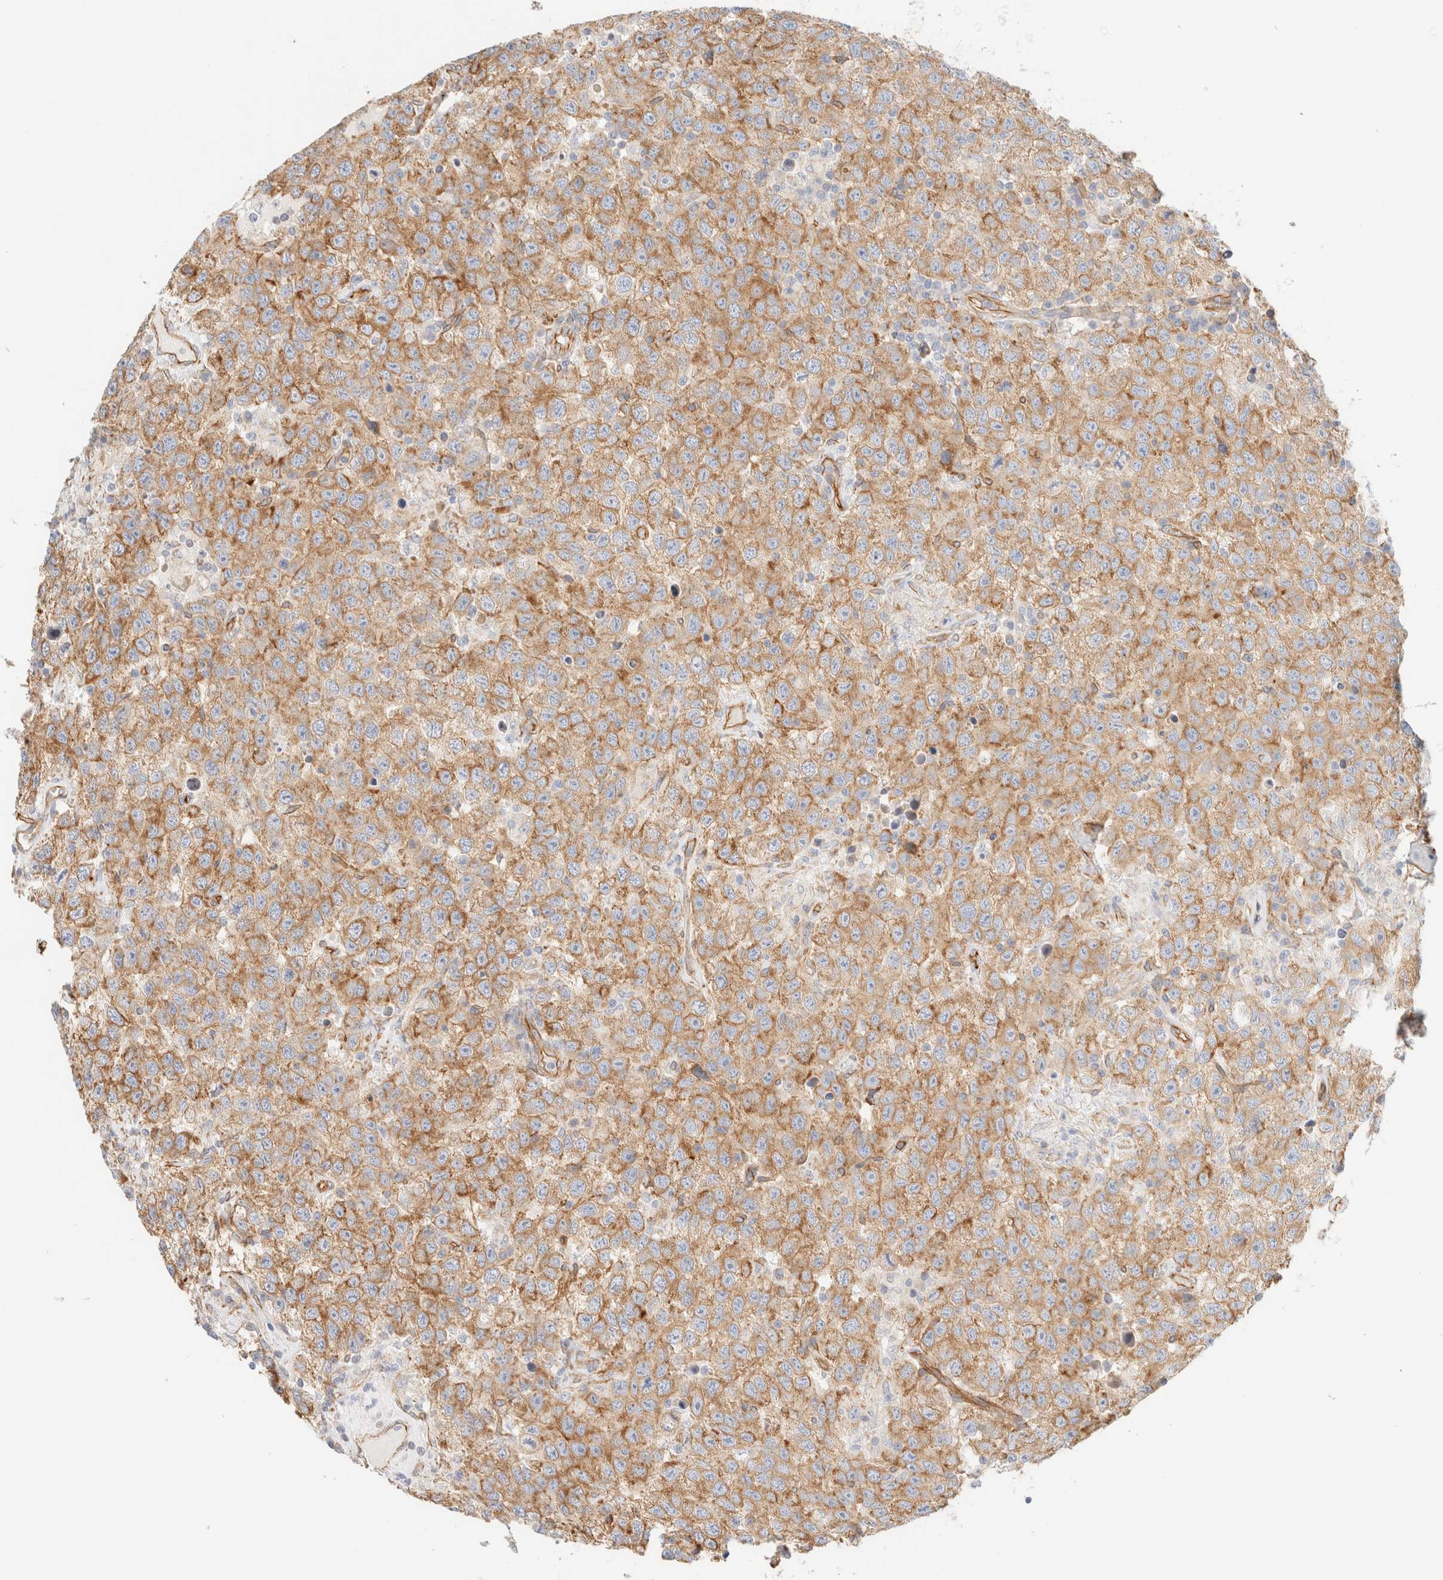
{"staining": {"intensity": "moderate", "quantity": ">75%", "location": "cytoplasmic/membranous"}, "tissue": "testis cancer", "cell_type": "Tumor cells", "image_type": "cancer", "snomed": [{"axis": "morphology", "description": "Seminoma, NOS"}, {"axis": "topography", "description": "Testis"}], "caption": "IHC histopathology image of seminoma (testis) stained for a protein (brown), which shows medium levels of moderate cytoplasmic/membranous expression in about >75% of tumor cells.", "gene": "CYB5R4", "patient": {"sex": "male", "age": 41}}